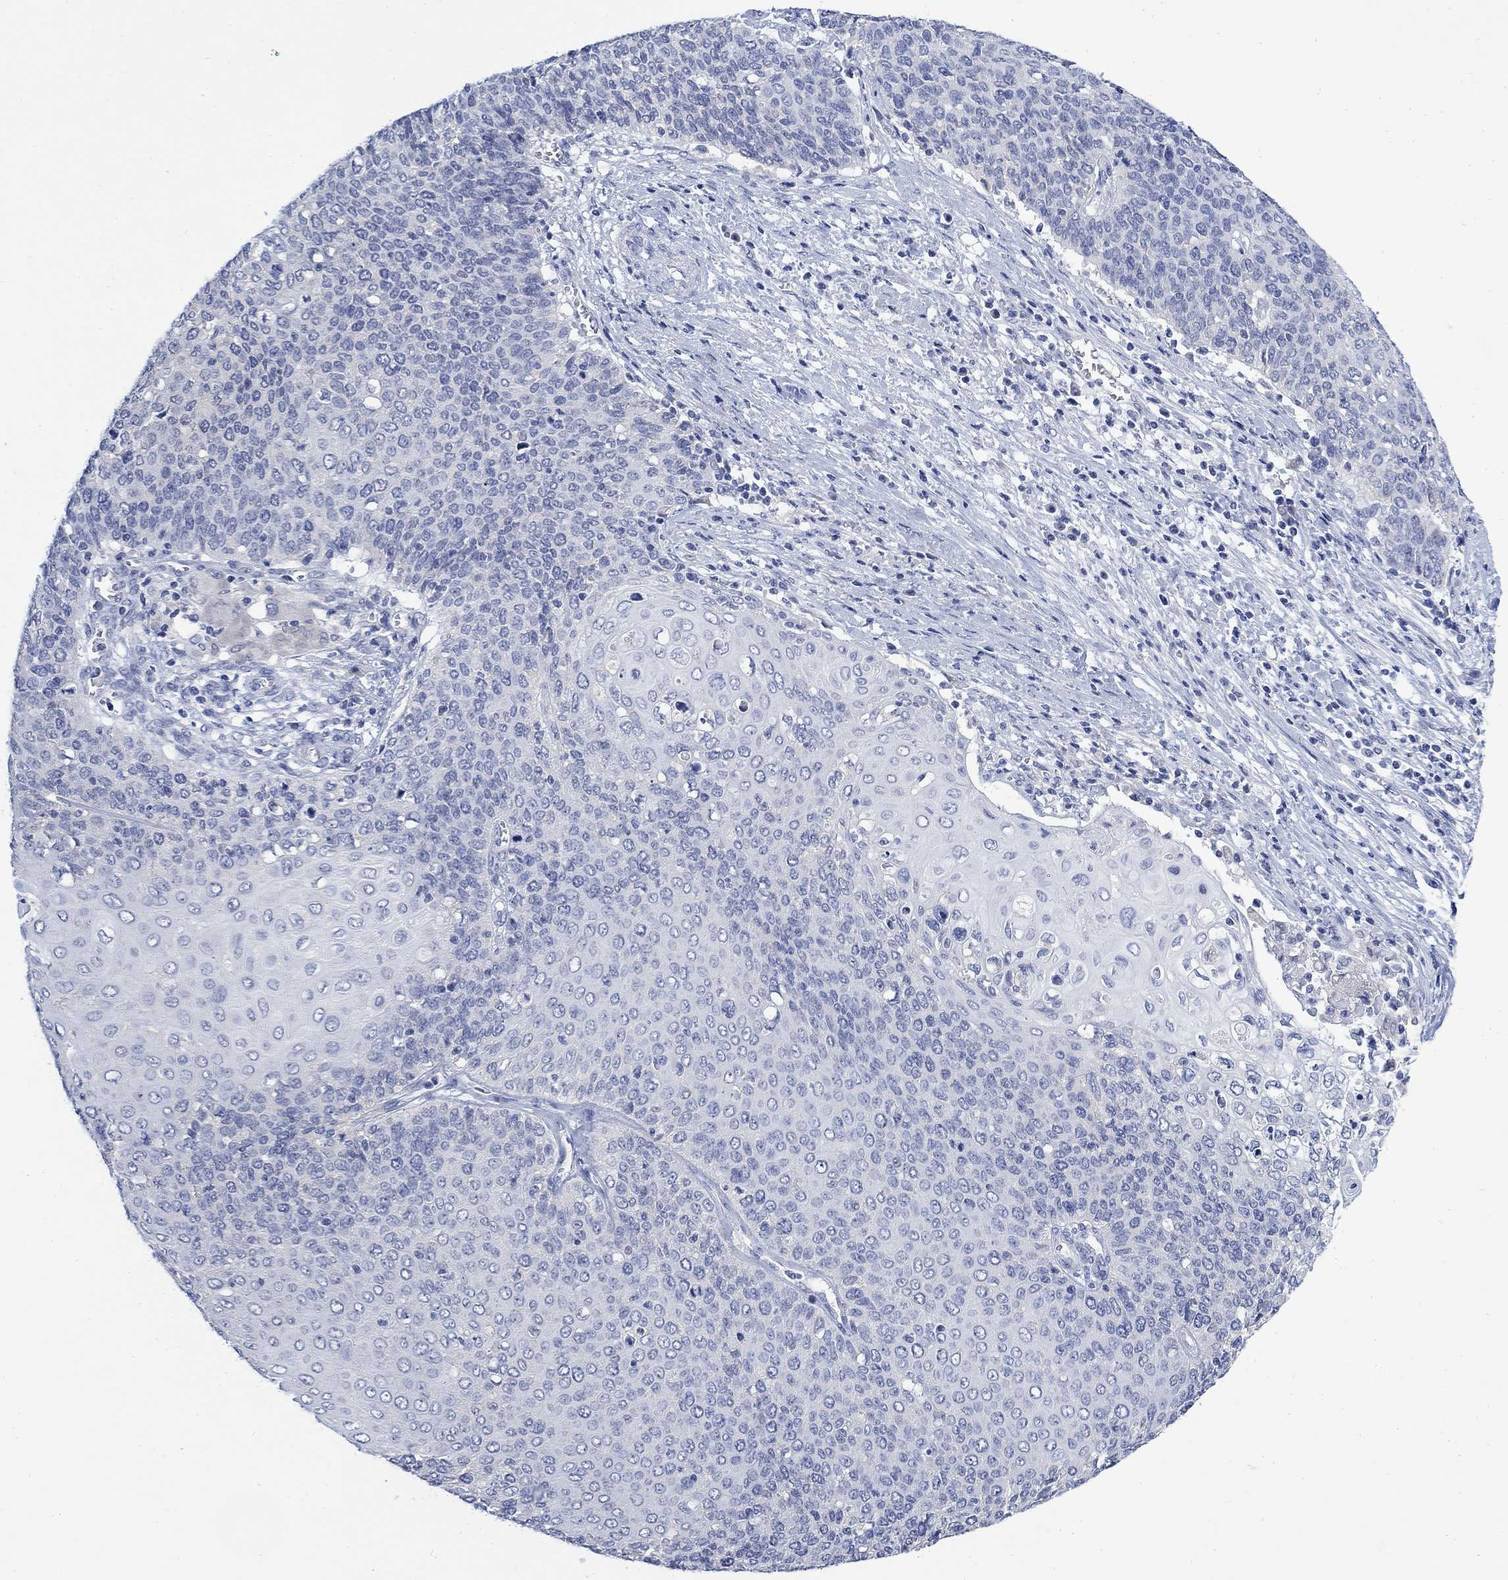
{"staining": {"intensity": "negative", "quantity": "none", "location": "none"}, "tissue": "cervical cancer", "cell_type": "Tumor cells", "image_type": "cancer", "snomed": [{"axis": "morphology", "description": "Squamous cell carcinoma, NOS"}, {"axis": "topography", "description": "Cervix"}], "caption": "Tumor cells show no significant protein staining in squamous cell carcinoma (cervical).", "gene": "FBP2", "patient": {"sex": "female", "age": 39}}